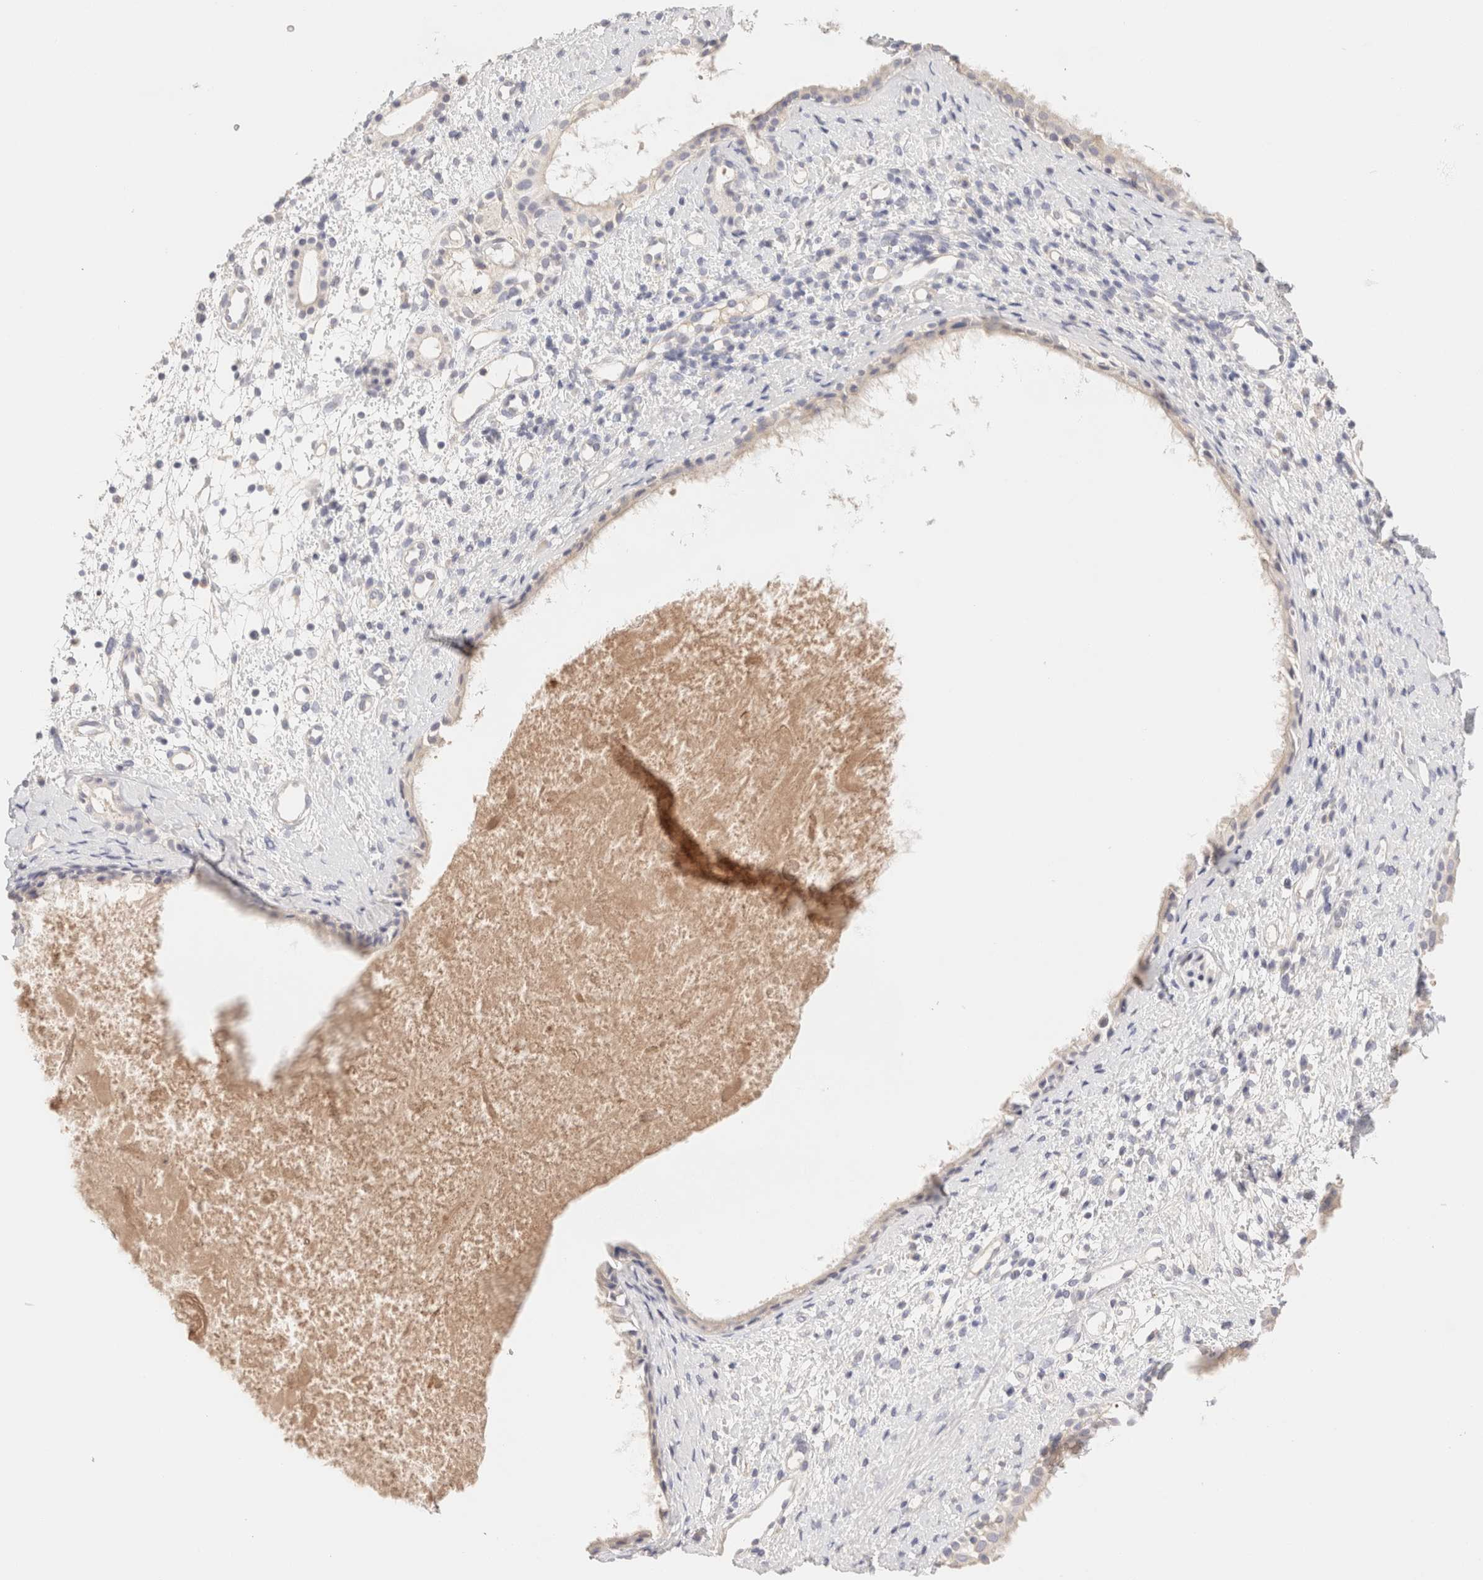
{"staining": {"intensity": "negative", "quantity": "none", "location": "none"}, "tissue": "nasopharynx", "cell_type": "Respiratory epithelial cells", "image_type": "normal", "snomed": [{"axis": "morphology", "description": "Normal tissue, NOS"}, {"axis": "topography", "description": "Nasopharynx"}], "caption": "This micrograph is of normal nasopharynx stained with IHC to label a protein in brown with the nuclei are counter-stained blue. There is no positivity in respiratory epithelial cells.", "gene": "SCGB2A2", "patient": {"sex": "male", "age": 22}}